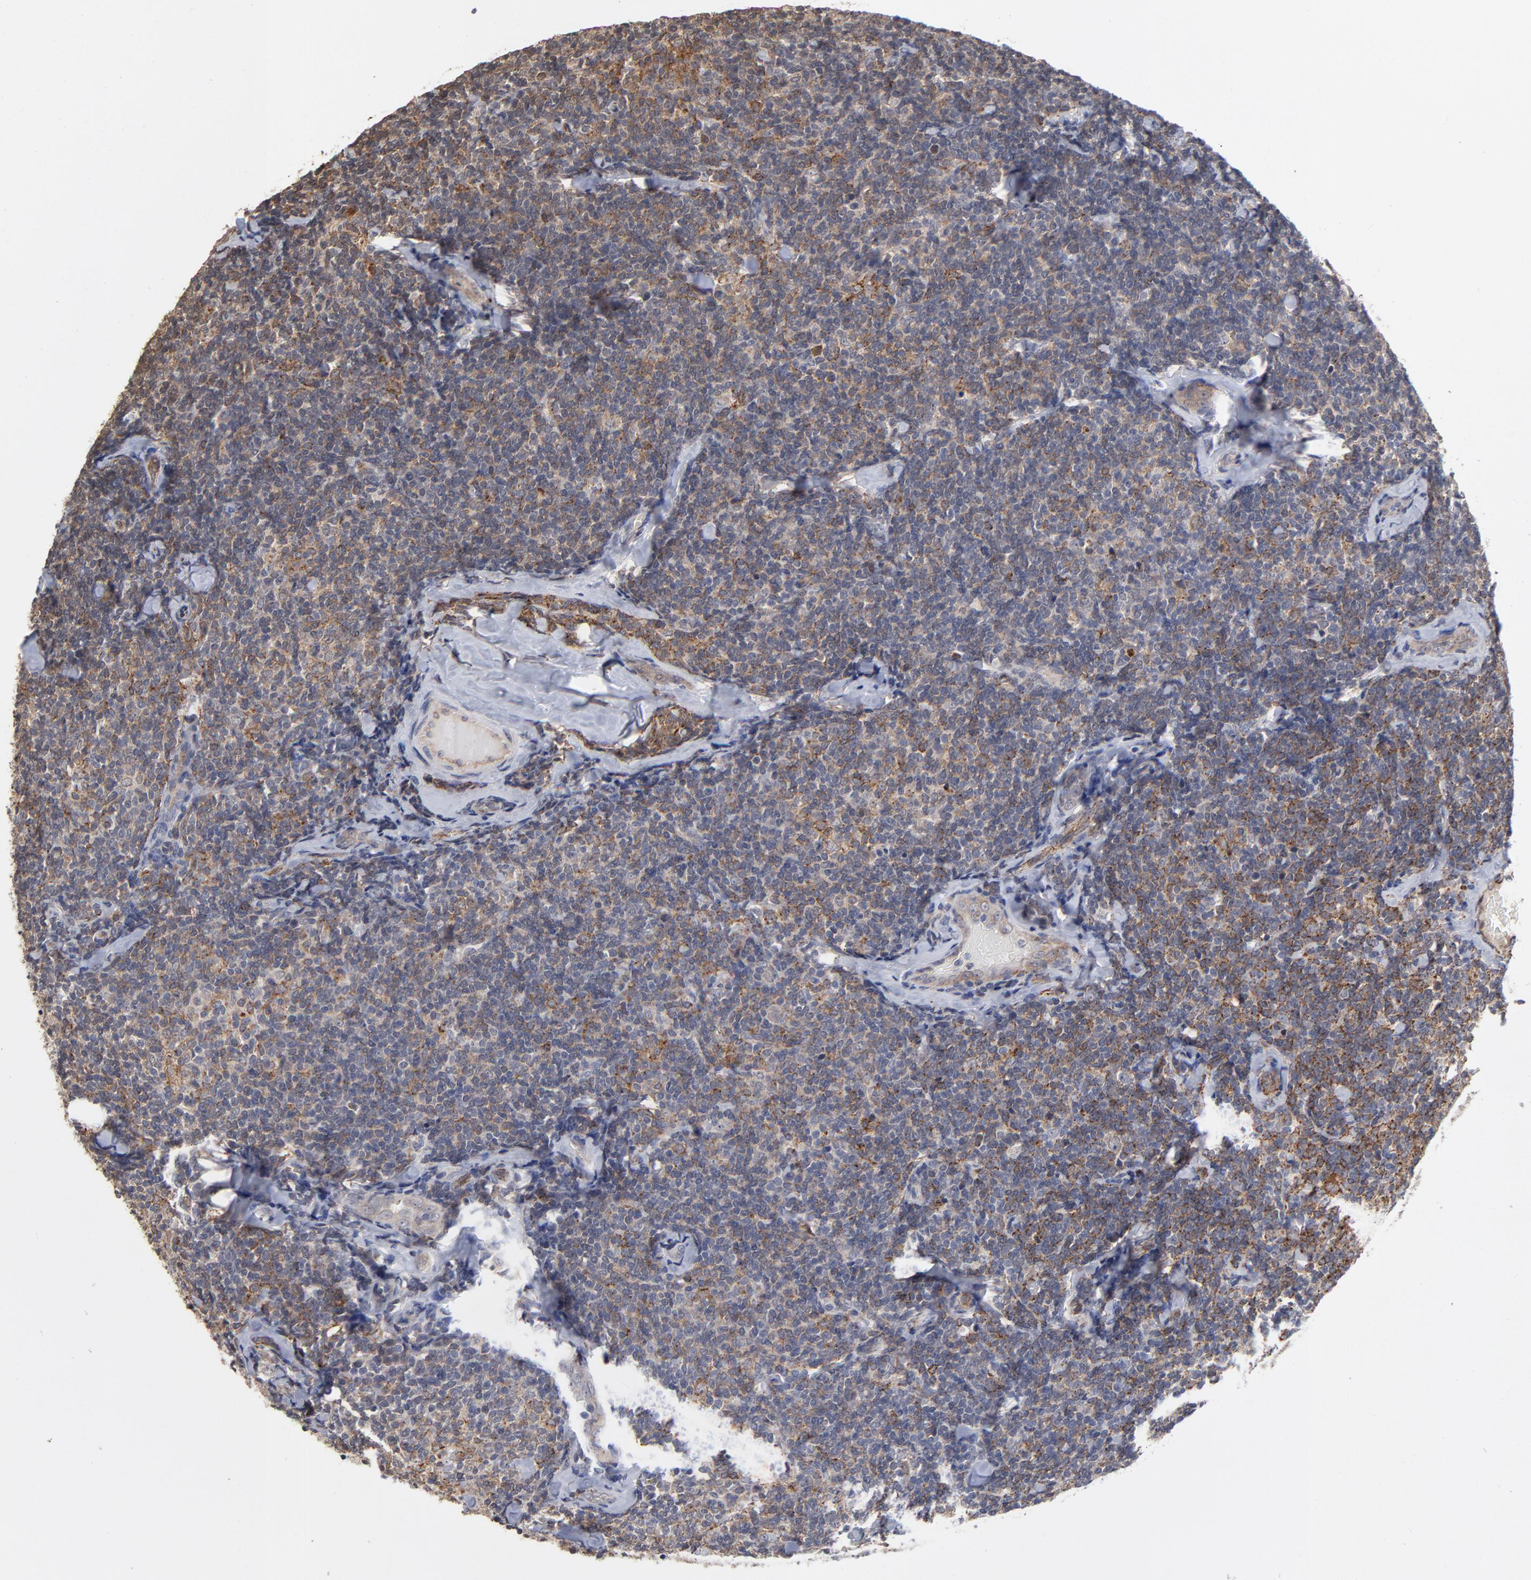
{"staining": {"intensity": "moderate", "quantity": ">75%", "location": "cytoplasmic/membranous"}, "tissue": "lymphoma", "cell_type": "Tumor cells", "image_type": "cancer", "snomed": [{"axis": "morphology", "description": "Malignant lymphoma, non-Hodgkin's type, Low grade"}, {"axis": "topography", "description": "Lymph node"}], "caption": "Lymphoma stained with IHC shows moderate cytoplasmic/membranous expression in about >75% of tumor cells.", "gene": "ASB8", "patient": {"sex": "female", "age": 56}}